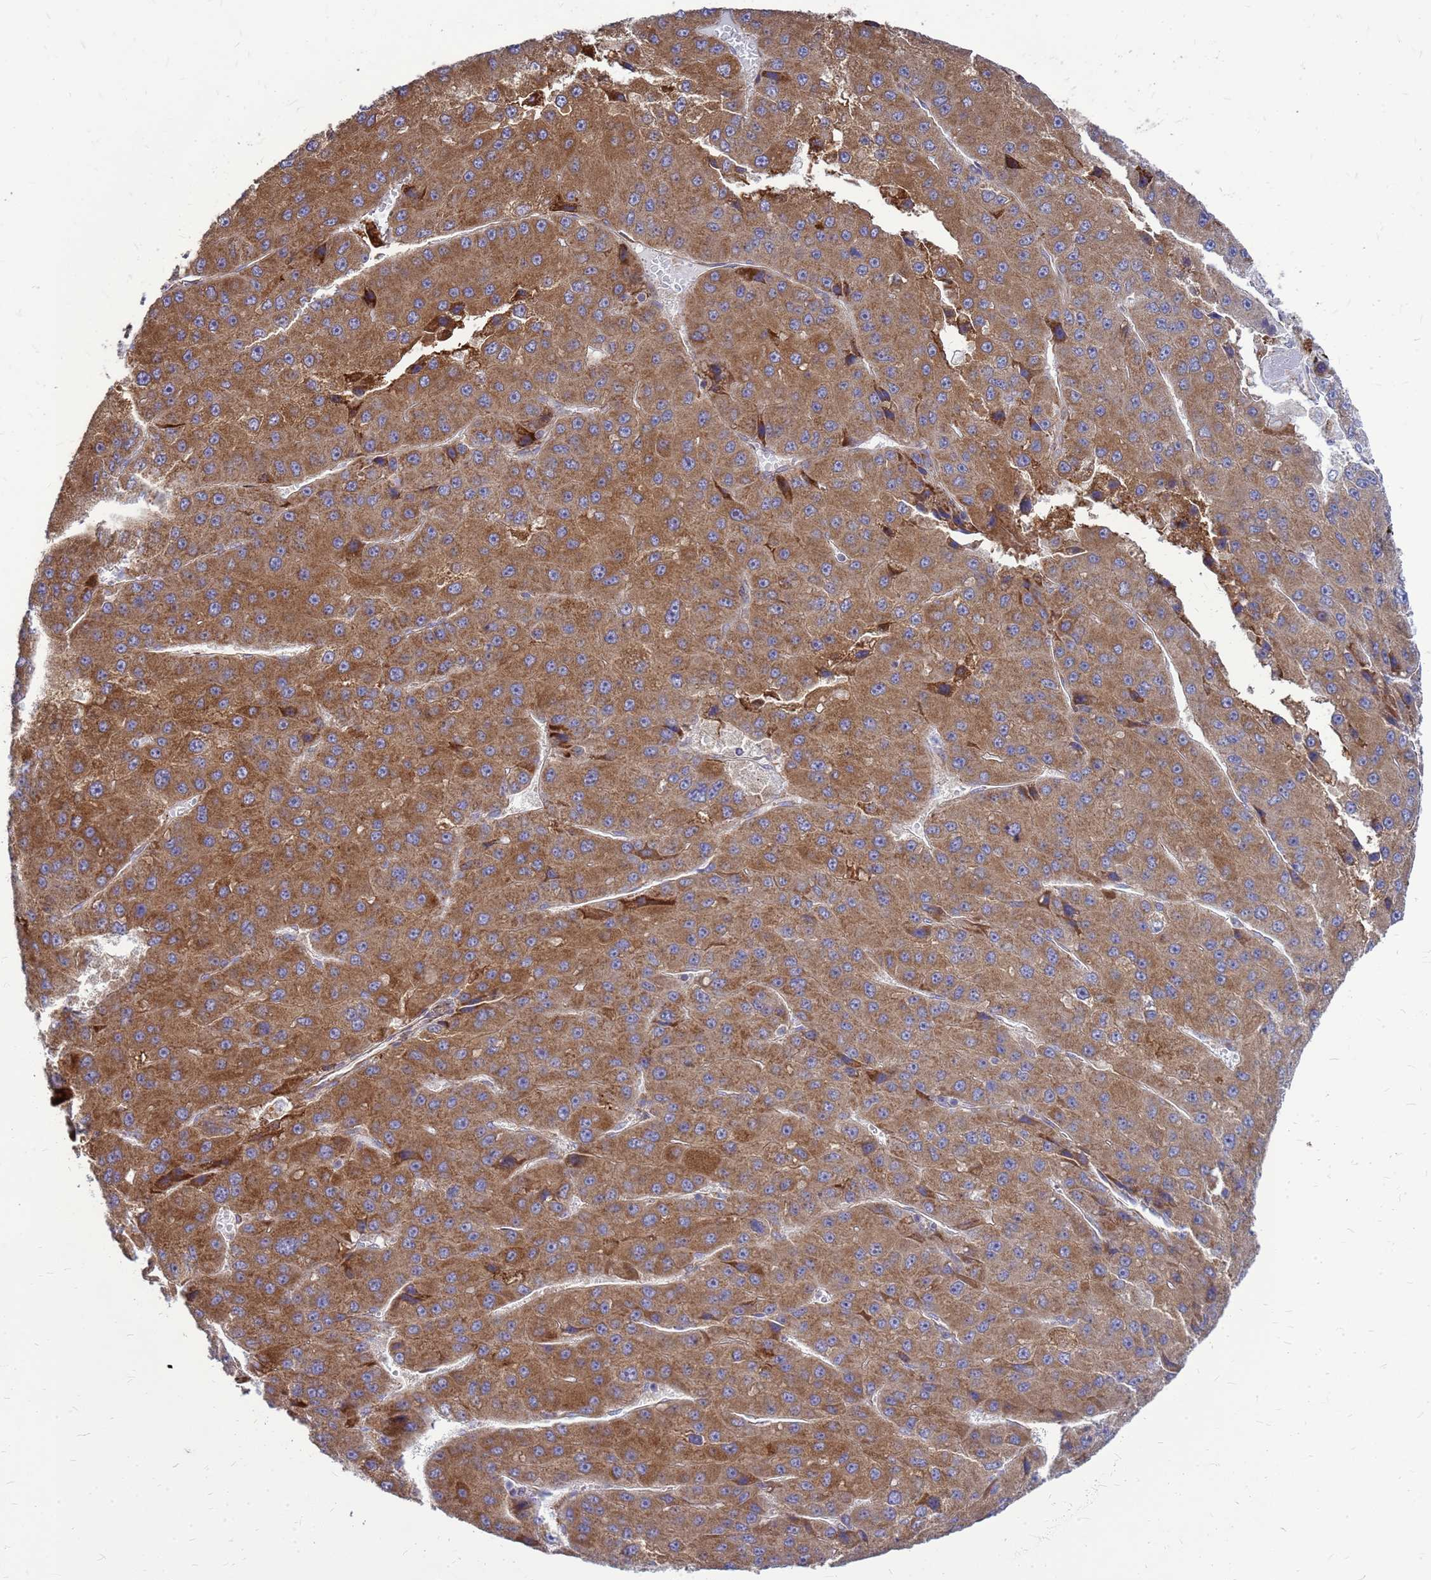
{"staining": {"intensity": "moderate", "quantity": ">75%", "location": "cytoplasmic/membranous"}, "tissue": "liver cancer", "cell_type": "Tumor cells", "image_type": "cancer", "snomed": [{"axis": "morphology", "description": "Carcinoma, Hepatocellular, NOS"}, {"axis": "topography", "description": "Liver"}], "caption": "Tumor cells demonstrate medium levels of moderate cytoplasmic/membranous positivity in approximately >75% of cells in liver cancer.", "gene": "FSTL4", "patient": {"sex": "female", "age": 73}}